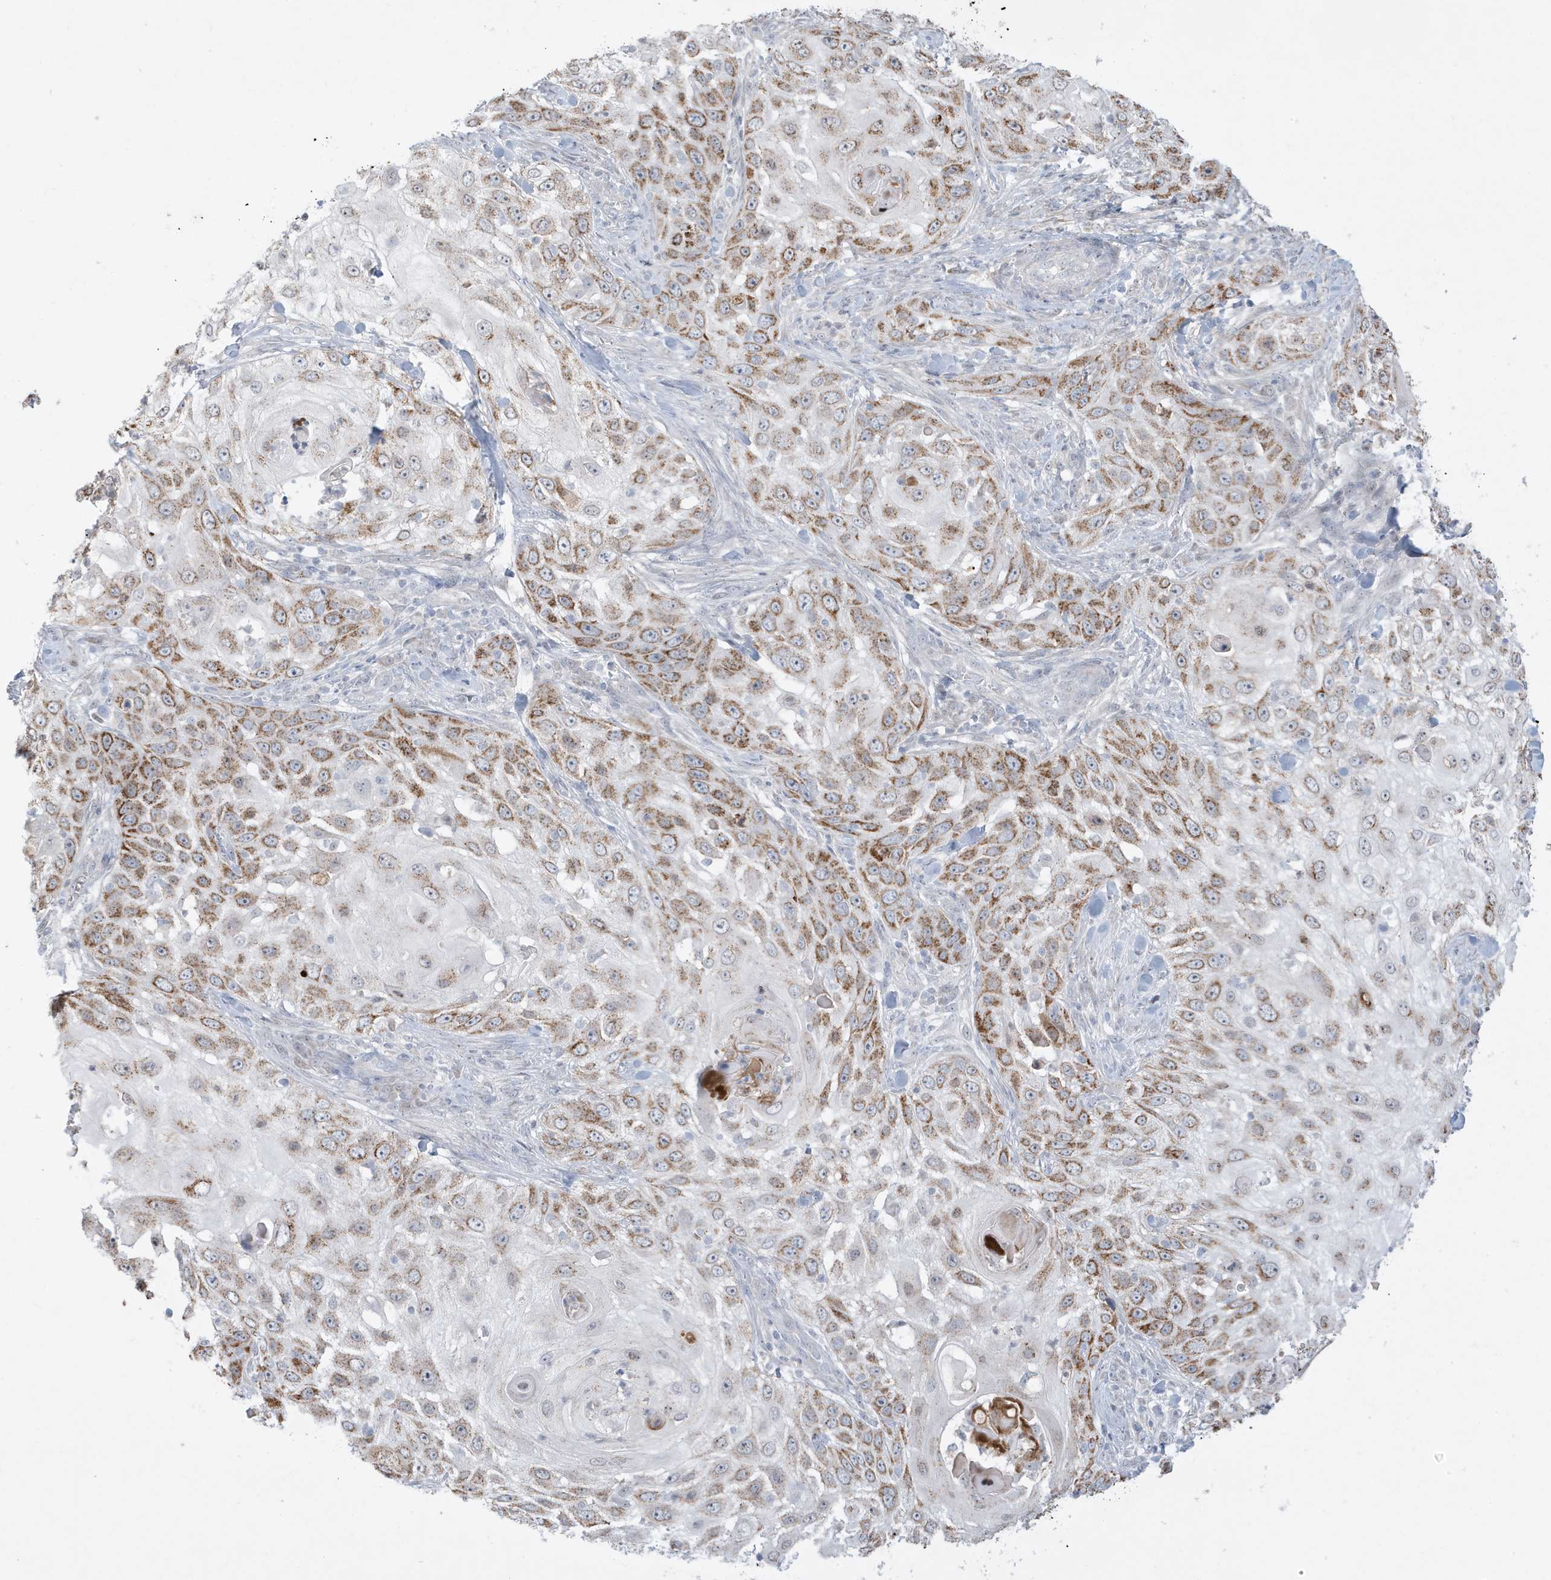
{"staining": {"intensity": "moderate", "quantity": ">75%", "location": "cytoplasmic/membranous"}, "tissue": "skin cancer", "cell_type": "Tumor cells", "image_type": "cancer", "snomed": [{"axis": "morphology", "description": "Squamous cell carcinoma, NOS"}, {"axis": "topography", "description": "Skin"}], "caption": "Immunohistochemistry (IHC) (DAB (3,3'-diaminobenzidine)) staining of human squamous cell carcinoma (skin) displays moderate cytoplasmic/membranous protein positivity in about >75% of tumor cells.", "gene": "FNDC1", "patient": {"sex": "female", "age": 44}}